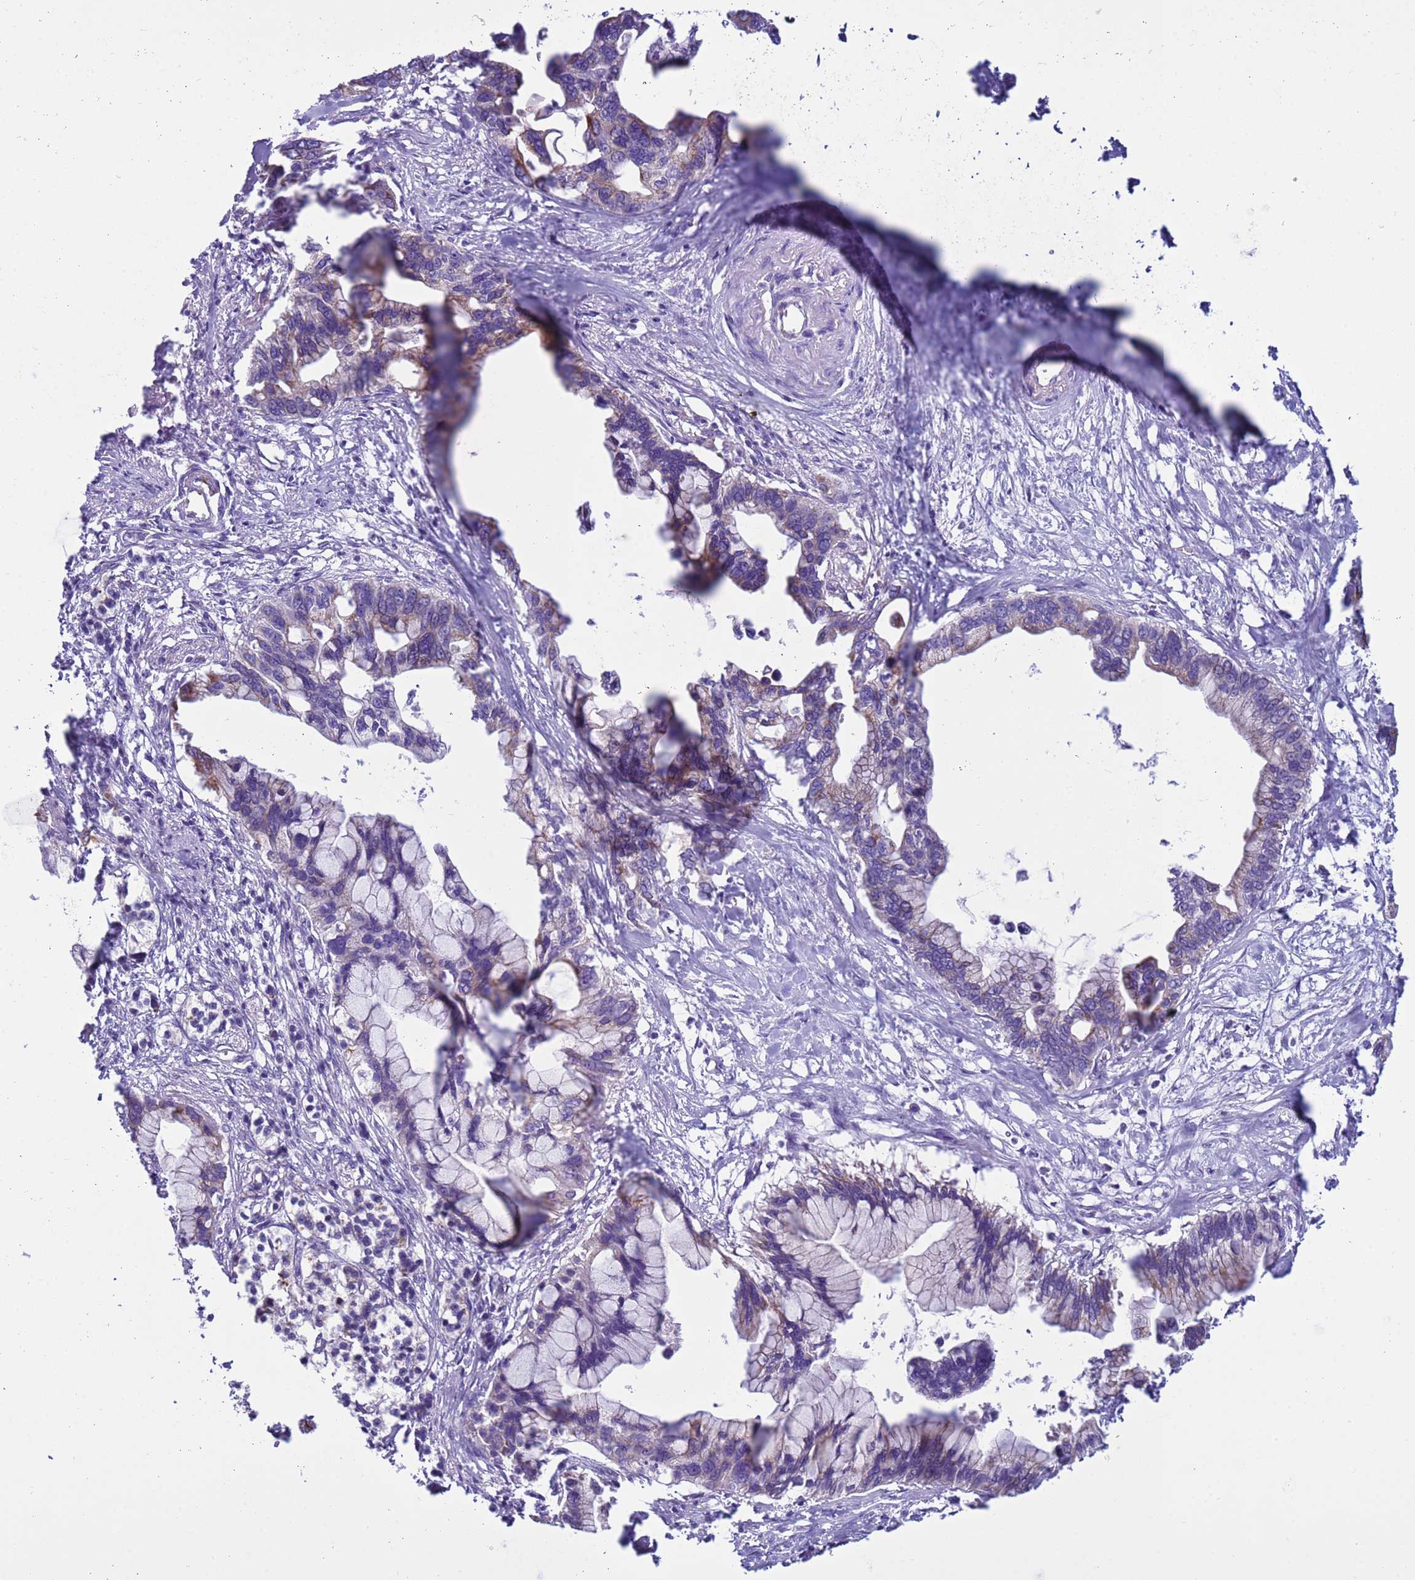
{"staining": {"intensity": "moderate", "quantity": "25%-75%", "location": "cytoplasmic/membranous"}, "tissue": "pancreatic cancer", "cell_type": "Tumor cells", "image_type": "cancer", "snomed": [{"axis": "morphology", "description": "Adenocarcinoma, NOS"}, {"axis": "topography", "description": "Pancreas"}], "caption": "The immunohistochemical stain labels moderate cytoplasmic/membranous expression in tumor cells of pancreatic adenocarcinoma tissue.", "gene": "NCALD", "patient": {"sex": "female", "age": 83}}